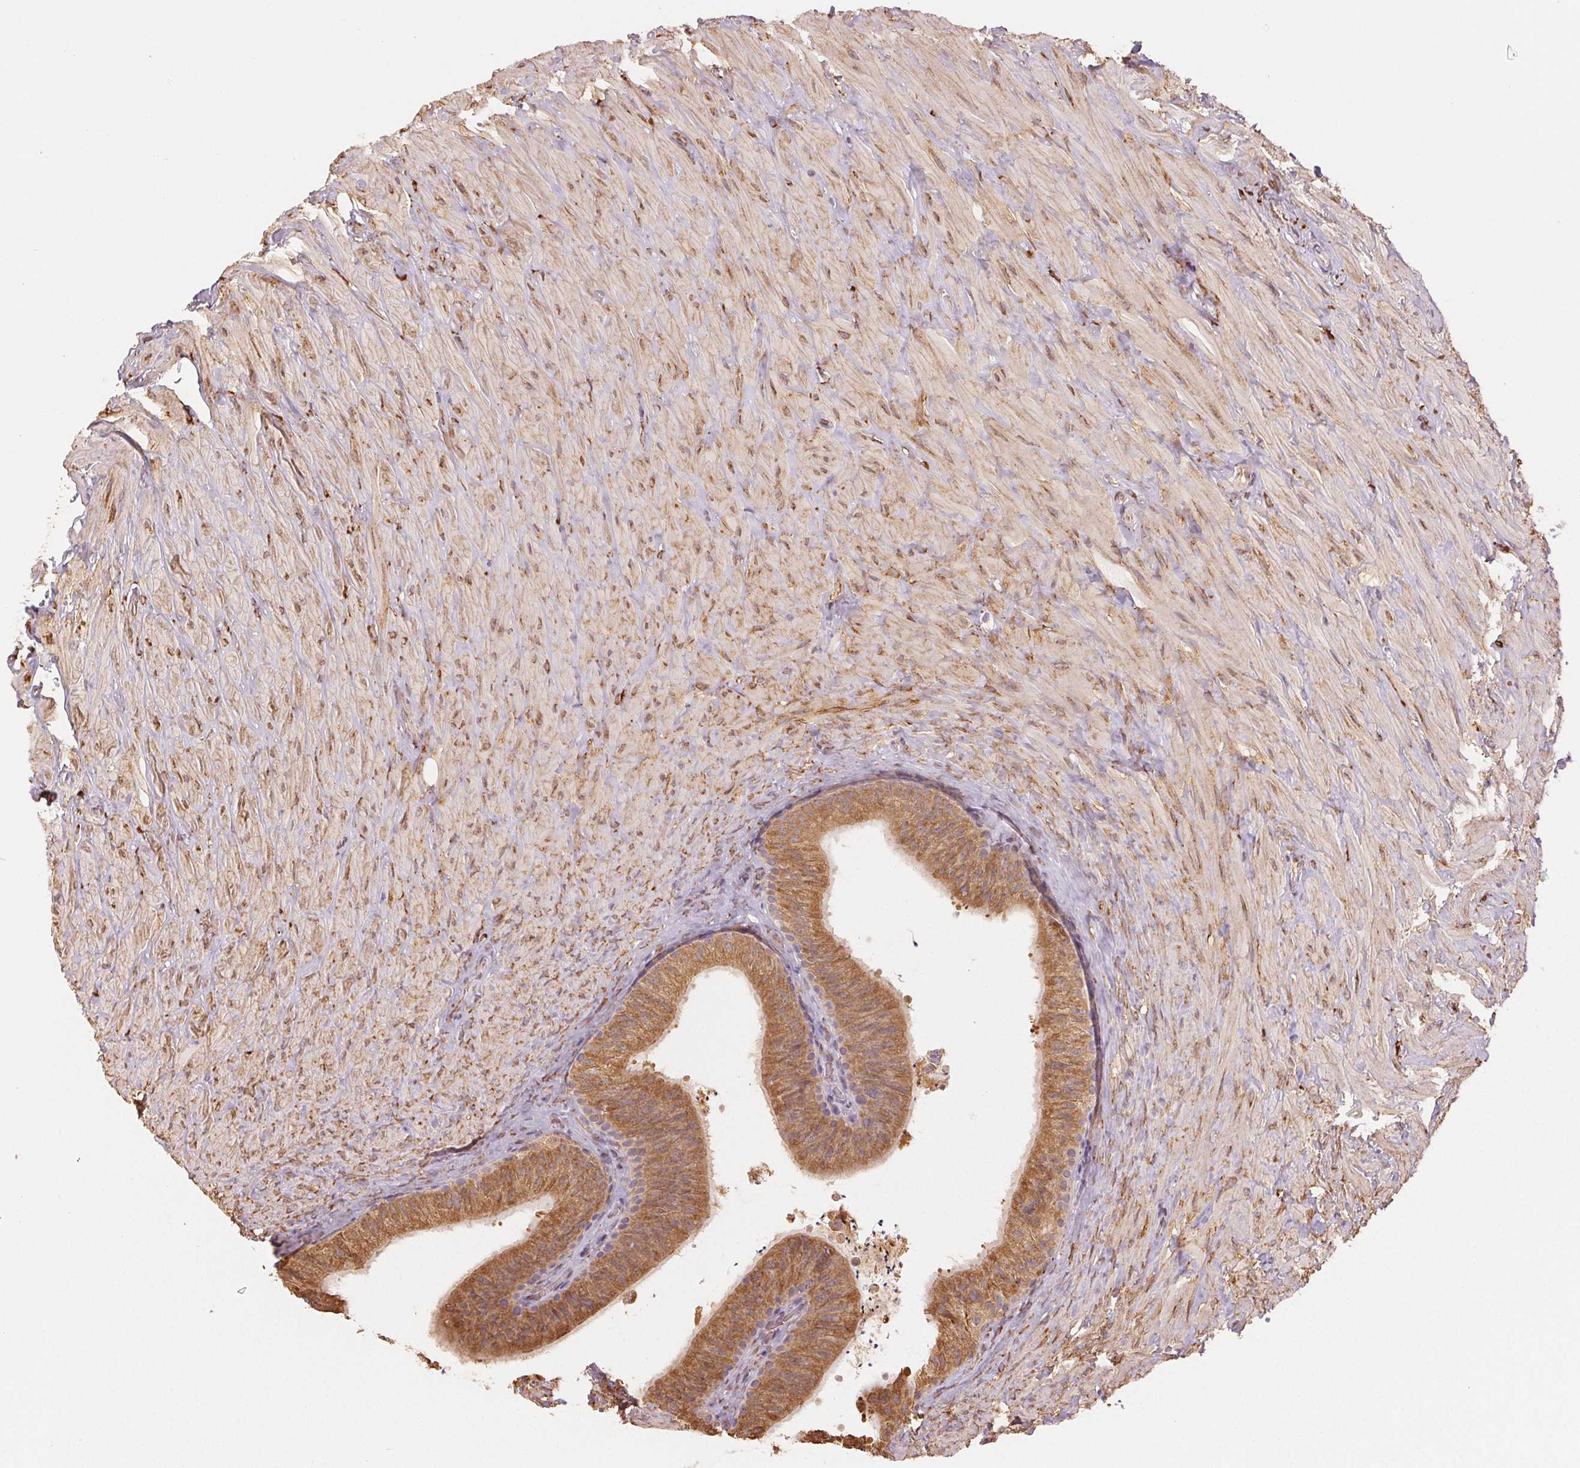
{"staining": {"intensity": "moderate", "quantity": ">75%", "location": "cytoplasmic/membranous"}, "tissue": "epididymis", "cell_type": "Glandular cells", "image_type": "normal", "snomed": [{"axis": "morphology", "description": "Normal tissue, NOS"}, {"axis": "topography", "description": "Epididymis, spermatic cord, NOS"}, {"axis": "topography", "description": "Epididymis"}], "caption": "IHC of unremarkable epididymis displays medium levels of moderate cytoplasmic/membranous positivity in approximately >75% of glandular cells.", "gene": "RCN3", "patient": {"sex": "male", "age": 31}}